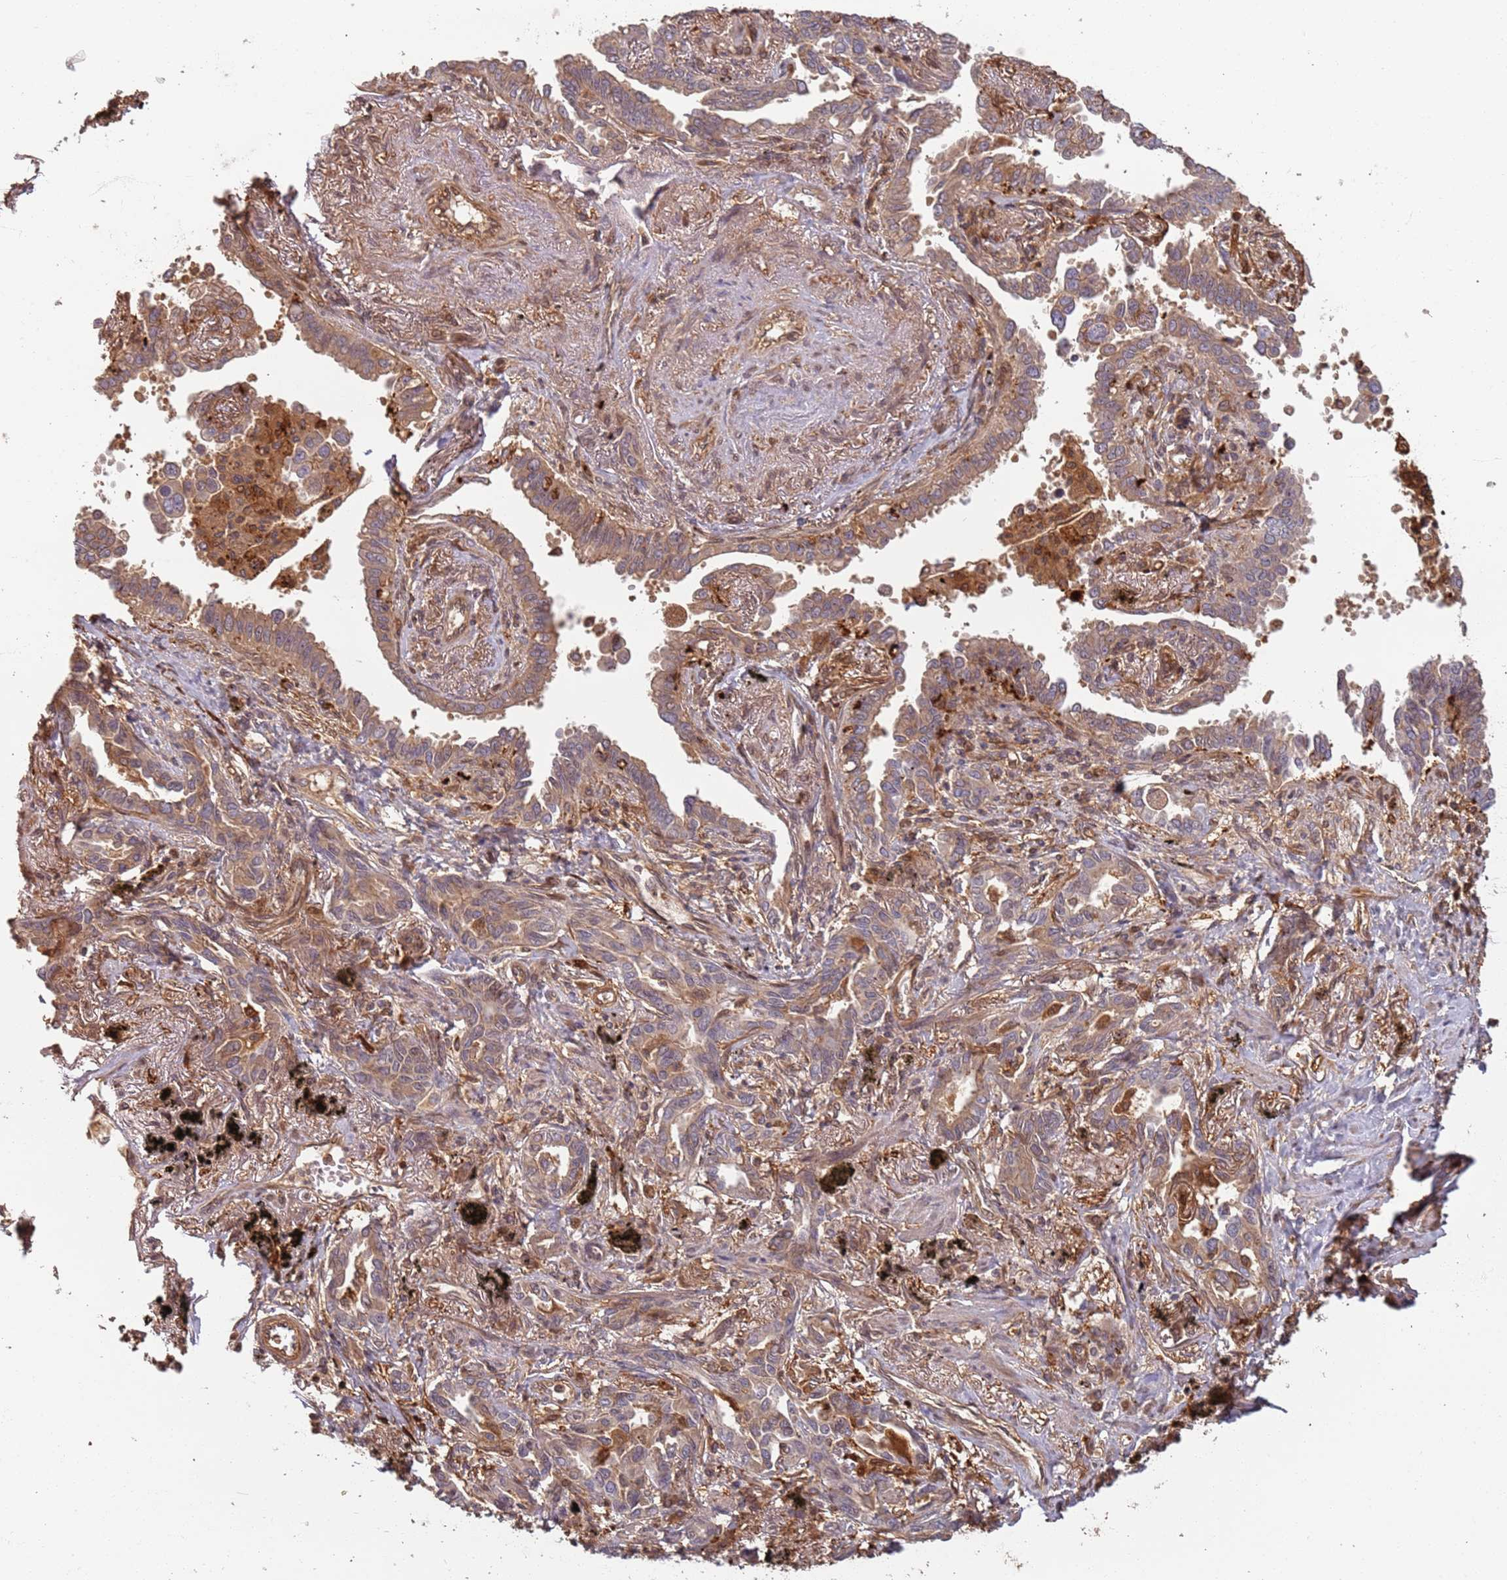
{"staining": {"intensity": "moderate", "quantity": ">75%", "location": "cytoplasmic/membranous"}, "tissue": "lung cancer", "cell_type": "Tumor cells", "image_type": "cancer", "snomed": [{"axis": "morphology", "description": "Adenocarcinoma, NOS"}, {"axis": "topography", "description": "Lung"}], "caption": "Protein analysis of lung cancer tissue demonstrates moderate cytoplasmic/membranous expression in about >75% of tumor cells.", "gene": "SDCCAG8", "patient": {"sex": "male", "age": 67}}